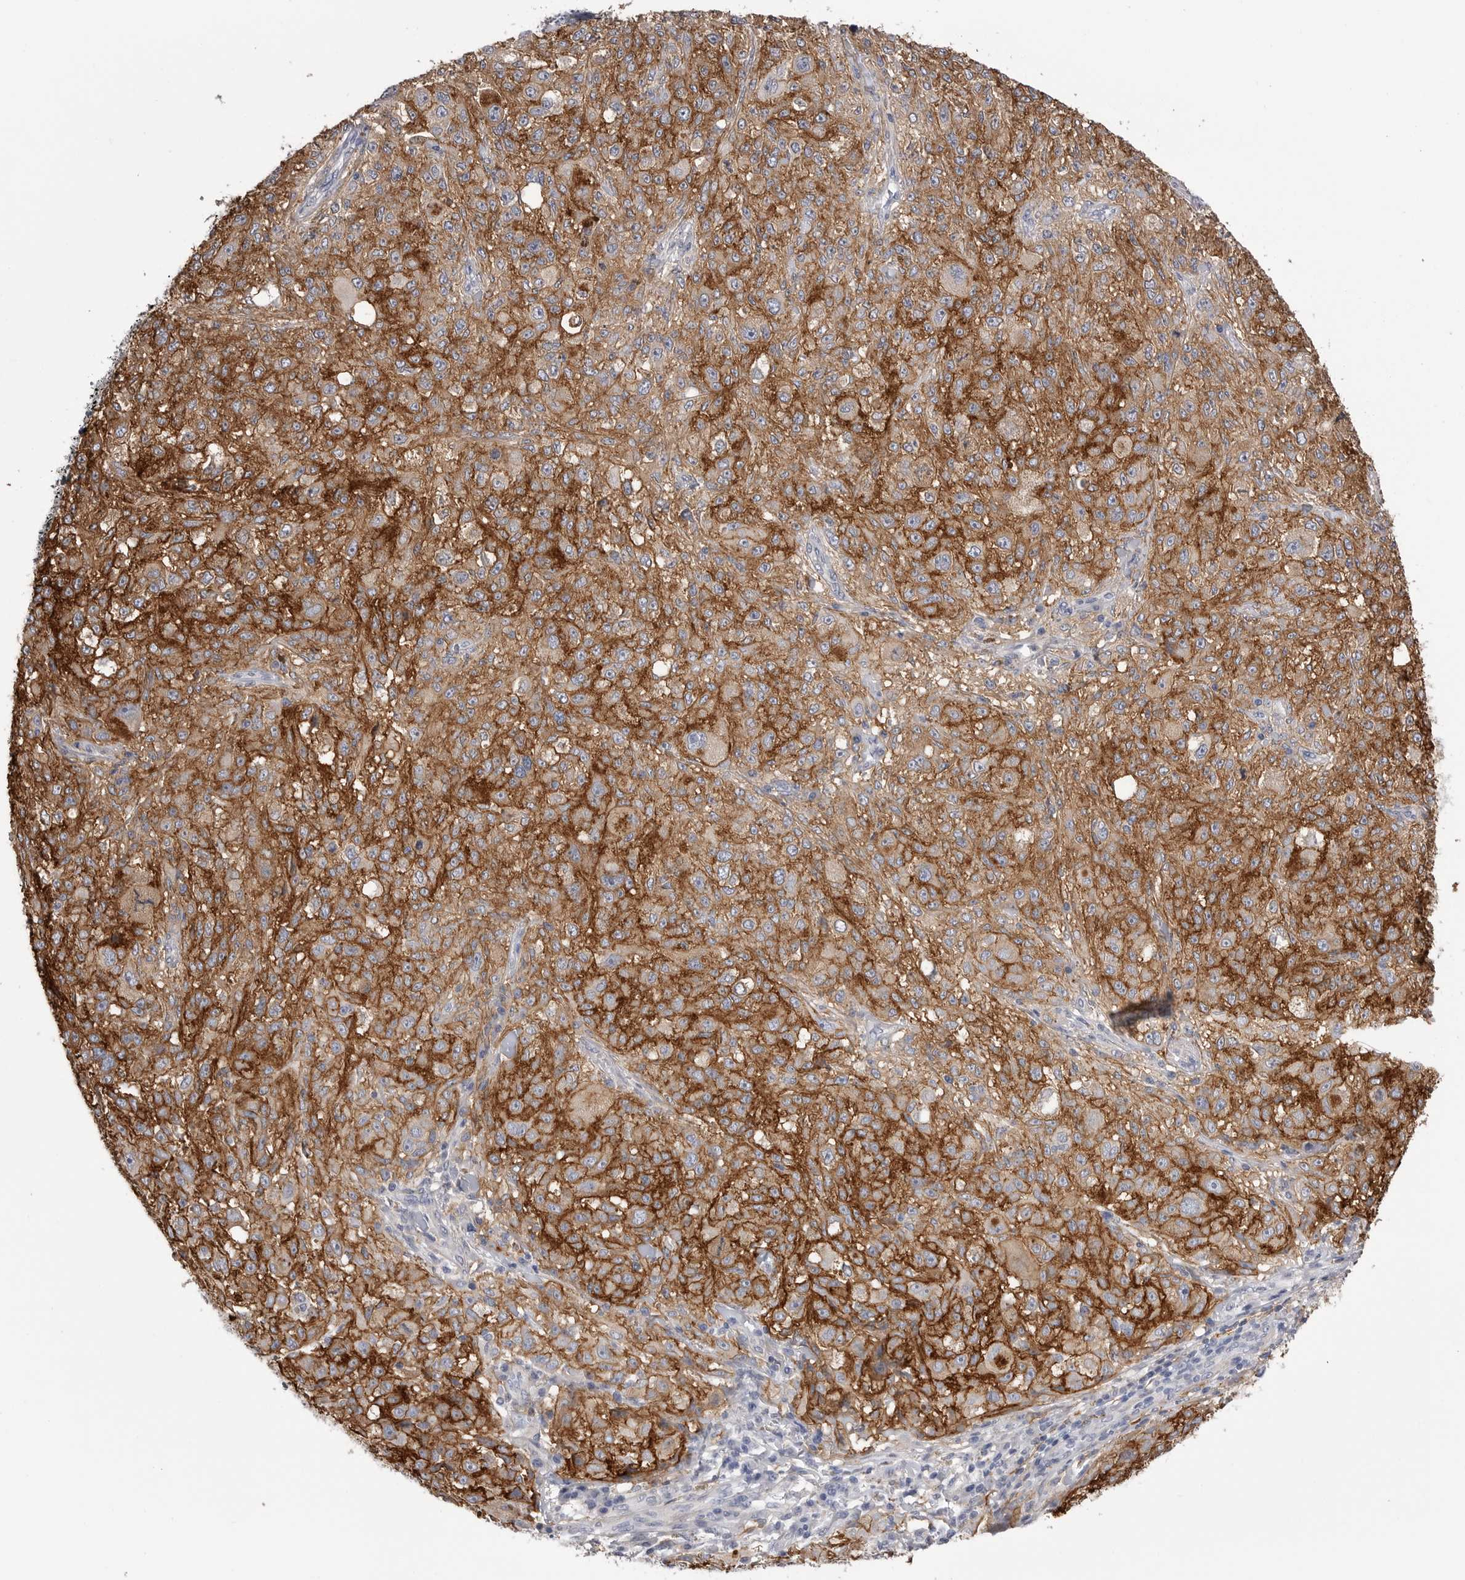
{"staining": {"intensity": "moderate", "quantity": ">75%", "location": "cytoplasmic/membranous"}, "tissue": "melanoma", "cell_type": "Tumor cells", "image_type": "cancer", "snomed": [{"axis": "morphology", "description": "Necrosis, NOS"}, {"axis": "morphology", "description": "Malignant melanoma, NOS"}, {"axis": "topography", "description": "Skin"}], "caption": "Moderate cytoplasmic/membranous protein expression is appreciated in approximately >75% of tumor cells in malignant melanoma.", "gene": "AKAP12", "patient": {"sex": "female", "age": 87}}